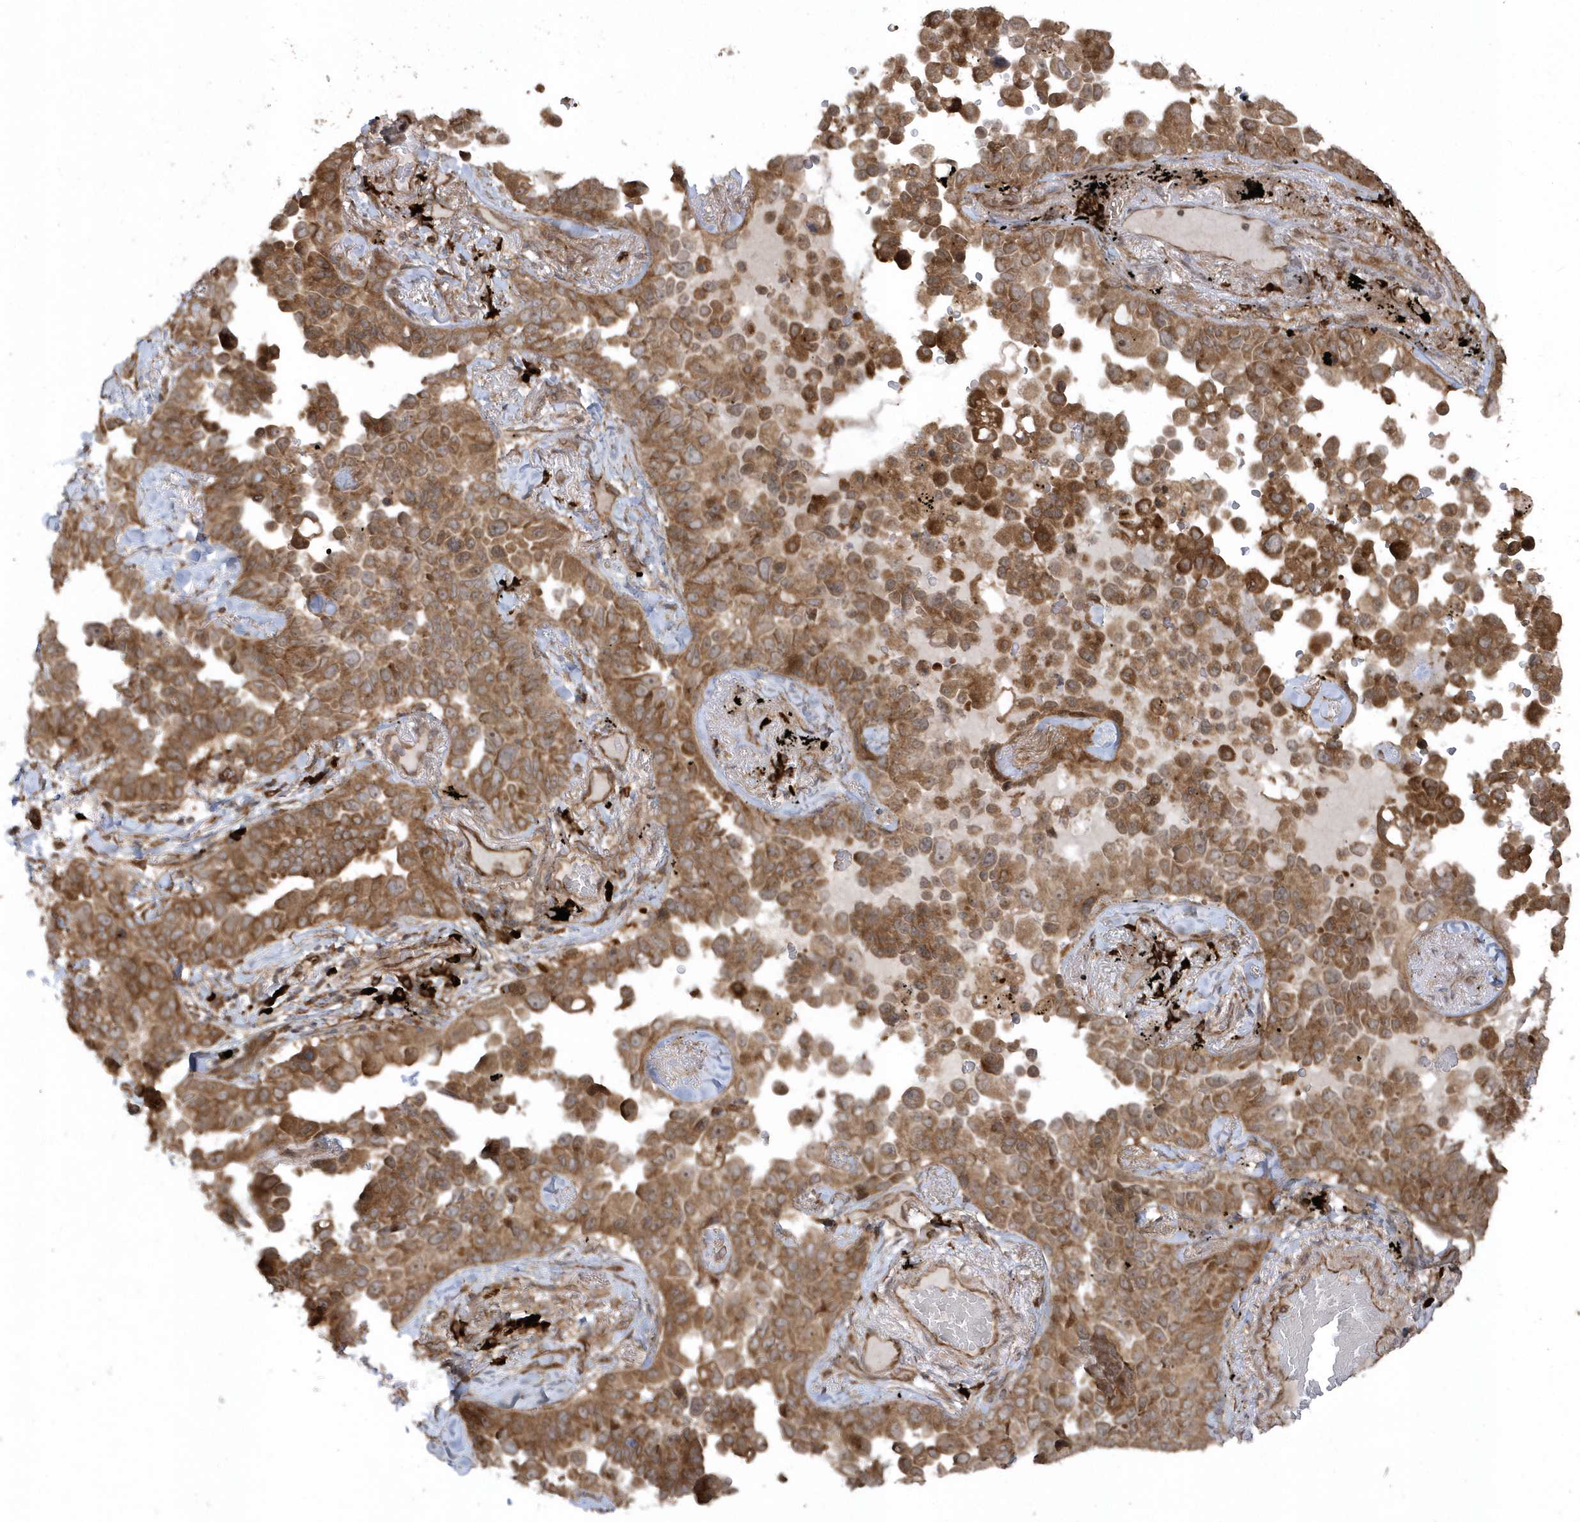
{"staining": {"intensity": "moderate", "quantity": ">75%", "location": "cytoplasmic/membranous"}, "tissue": "lung cancer", "cell_type": "Tumor cells", "image_type": "cancer", "snomed": [{"axis": "morphology", "description": "Adenocarcinoma, NOS"}, {"axis": "topography", "description": "Lung"}], "caption": "Lung cancer tissue demonstrates moderate cytoplasmic/membranous positivity in approximately >75% of tumor cells", "gene": "HERPUD1", "patient": {"sex": "female", "age": 67}}